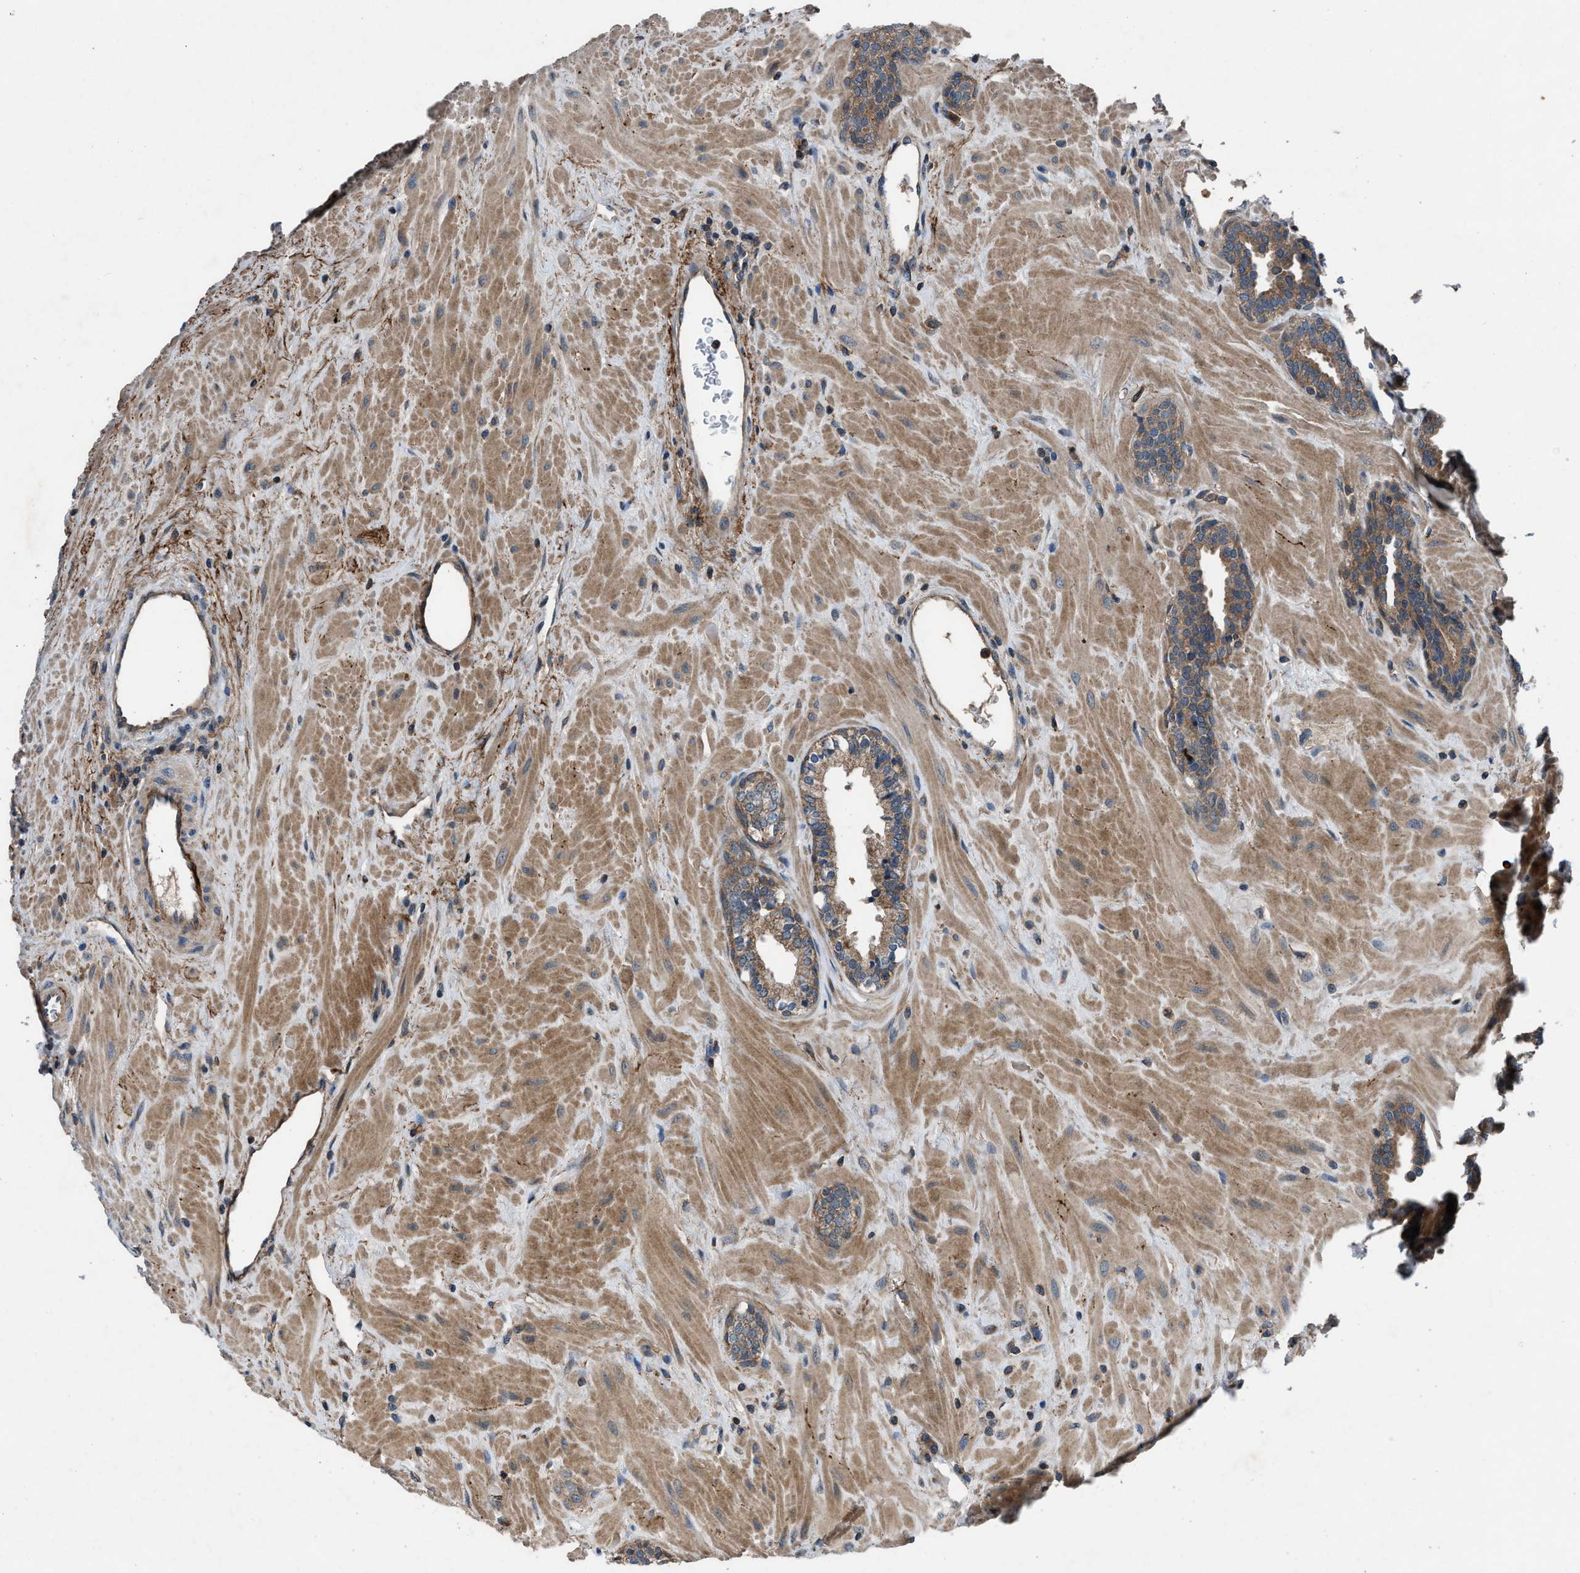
{"staining": {"intensity": "moderate", "quantity": "25%-75%", "location": "cytoplasmic/membranous"}, "tissue": "prostate", "cell_type": "Glandular cells", "image_type": "normal", "snomed": [{"axis": "morphology", "description": "Normal tissue, NOS"}, {"axis": "topography", "description": "Prostate"}], "caption": "About 25%-75% of glandular cells in normal prostate demonstrate moderate cytoplasmic/membranous protein staining as visualized by brown immunohistochemical staining.", "gene": "USP25", "patient": {"sex": "male", "age": 51}}